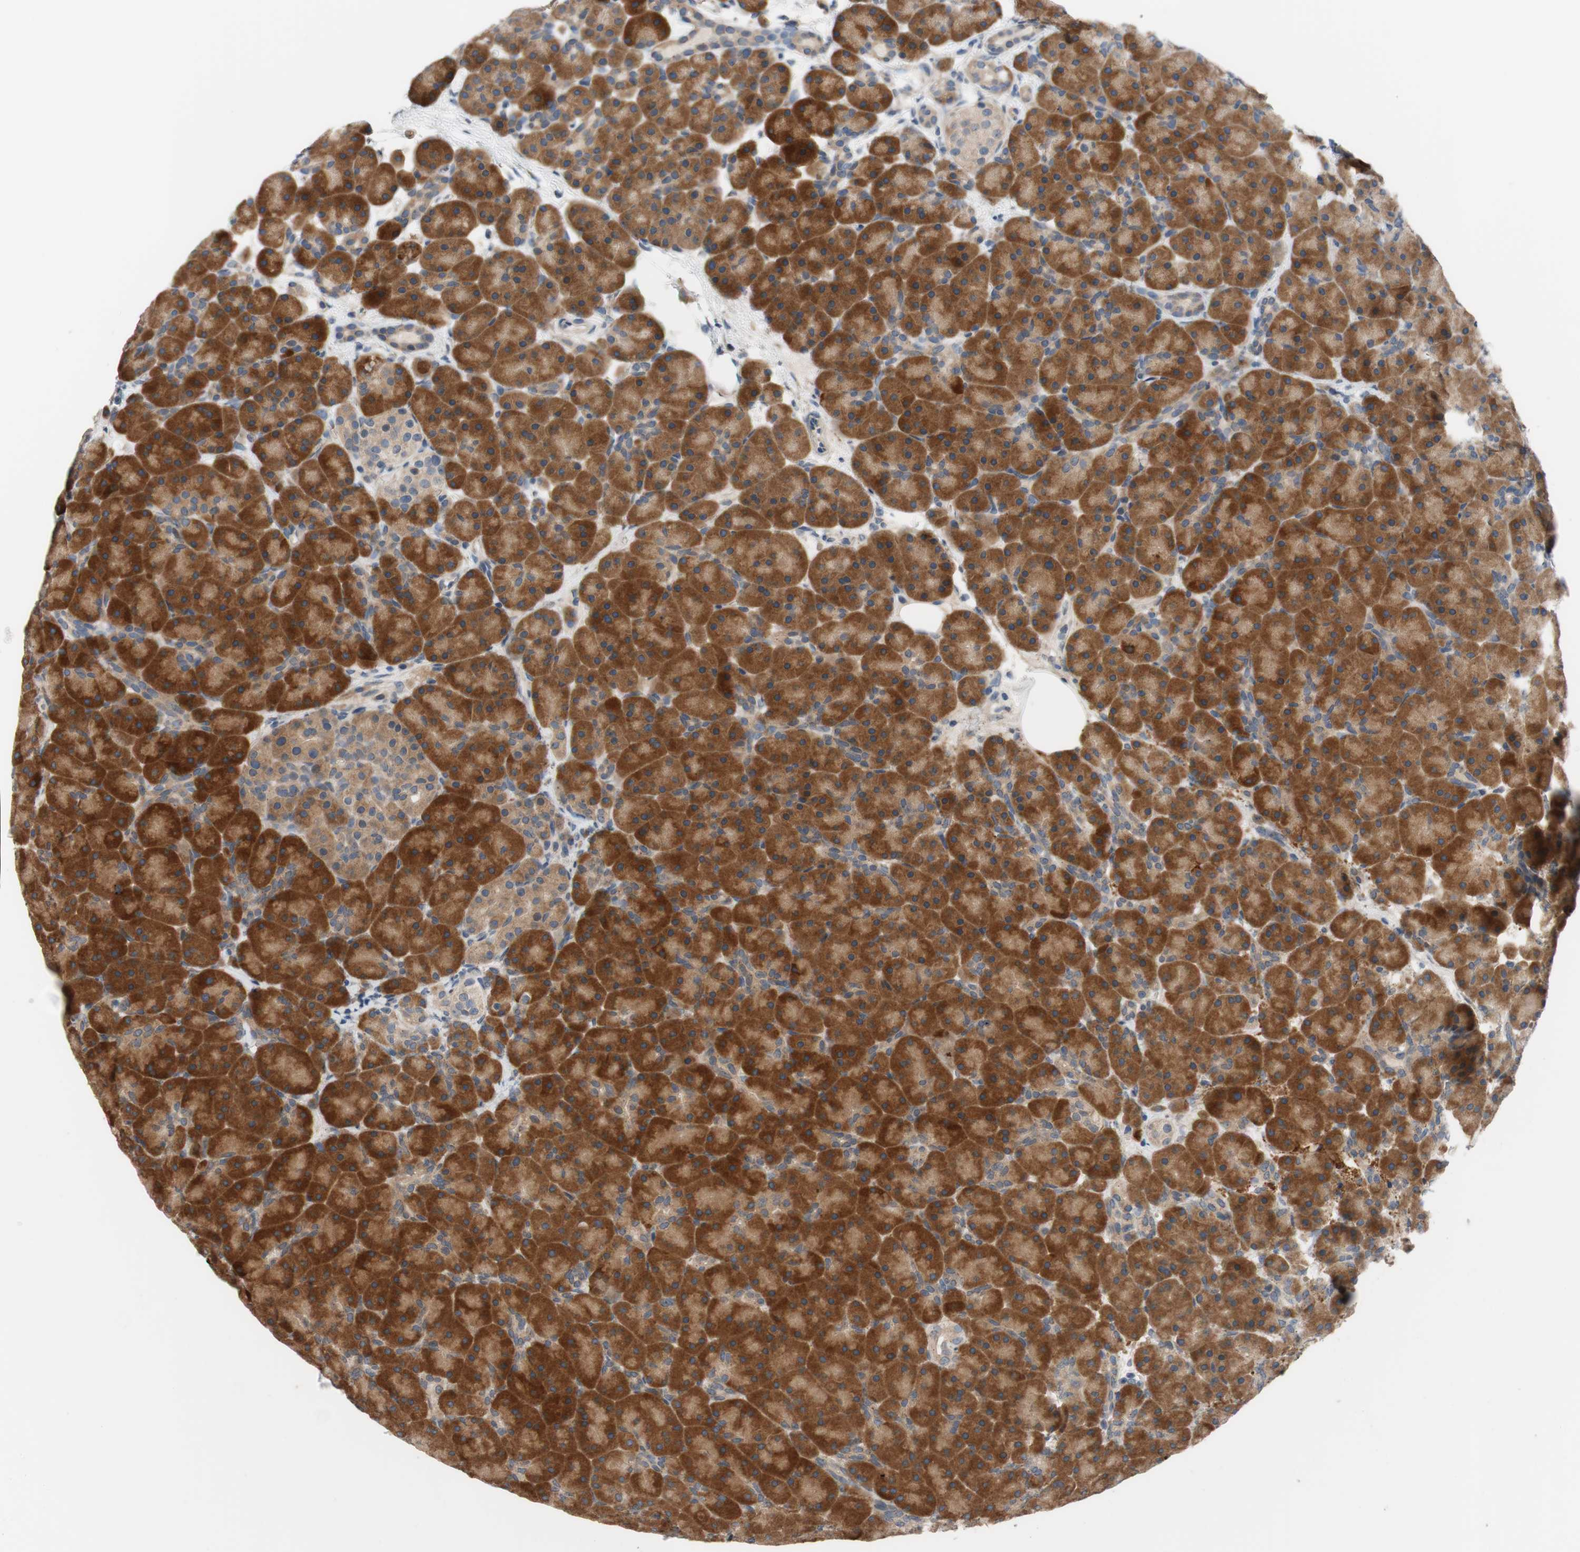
{"staining": {"intensity": "strong", "quantity": ">75%", "location": "cytoplasmic/membranous"}, "tissue": "pancreas", "cell_type": "Exocrine glandular cells", "image_type": "normal", "snomed": [{"axis": "morphology", "description": "Normal tissue, NOS"}, {"axis": "topography", "description": "Pancreas"}], "caption": "A brown stain shows strong cytoplasmic/membranous expression of a protein in exocrine glandular cells of normal pancreas.", "gene": "ADD2", "patient": {"sex": "male", "age": 66}}